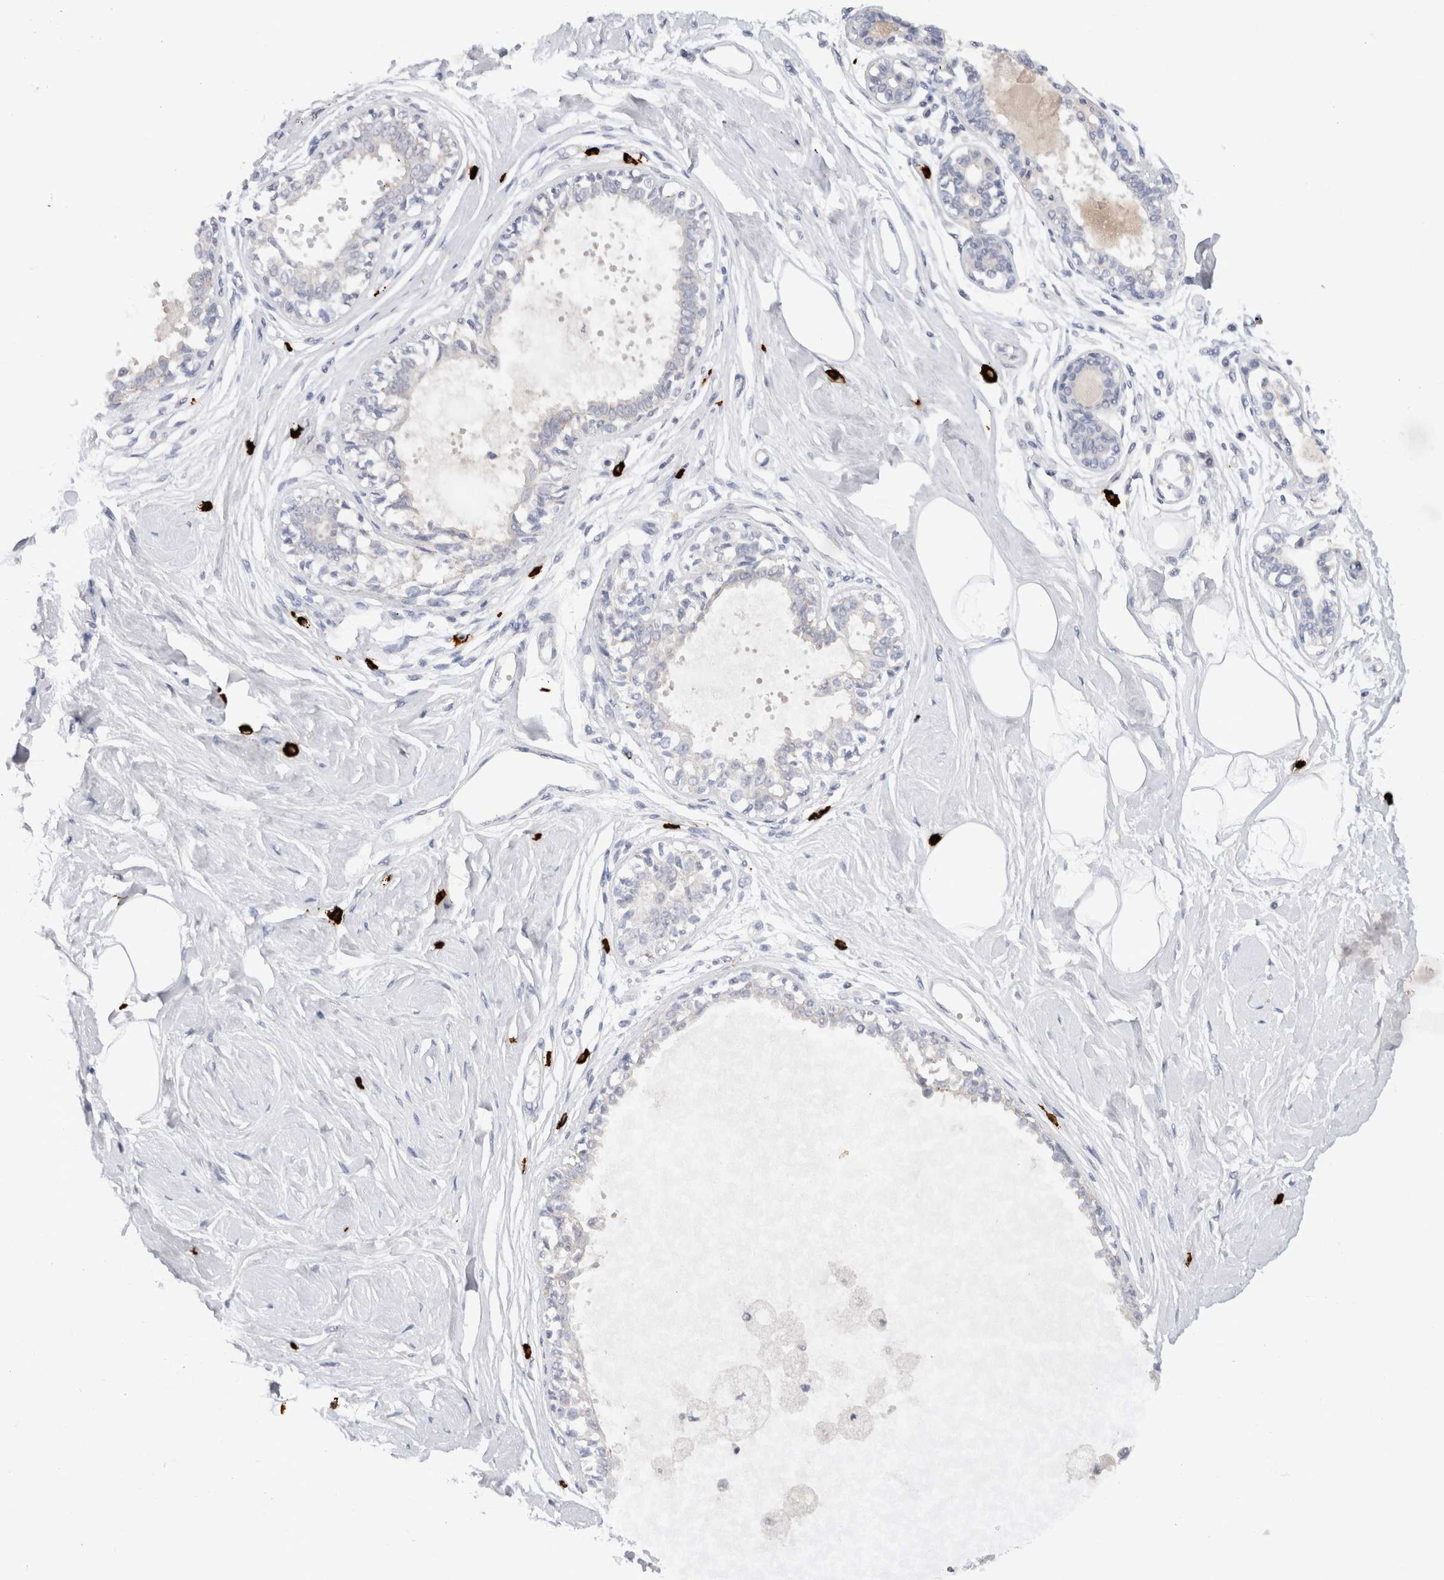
{"staining": {"intensity": "negative", "quantity": "none", "location": "none"}, "tissue": "breast", "cell_type": "Adipocytes", "image_type": "normal", "snomed": [{"axis": "morphology", "description": "Normal tissue, NOS"}, {"axis": "topography", "description": "Breast"}], "caption": "This is an IHC image of benign human breast. There is no expression in adipocytes.", "gene": "SPINK2", "patient": {"sex": "female", "age": 45}}